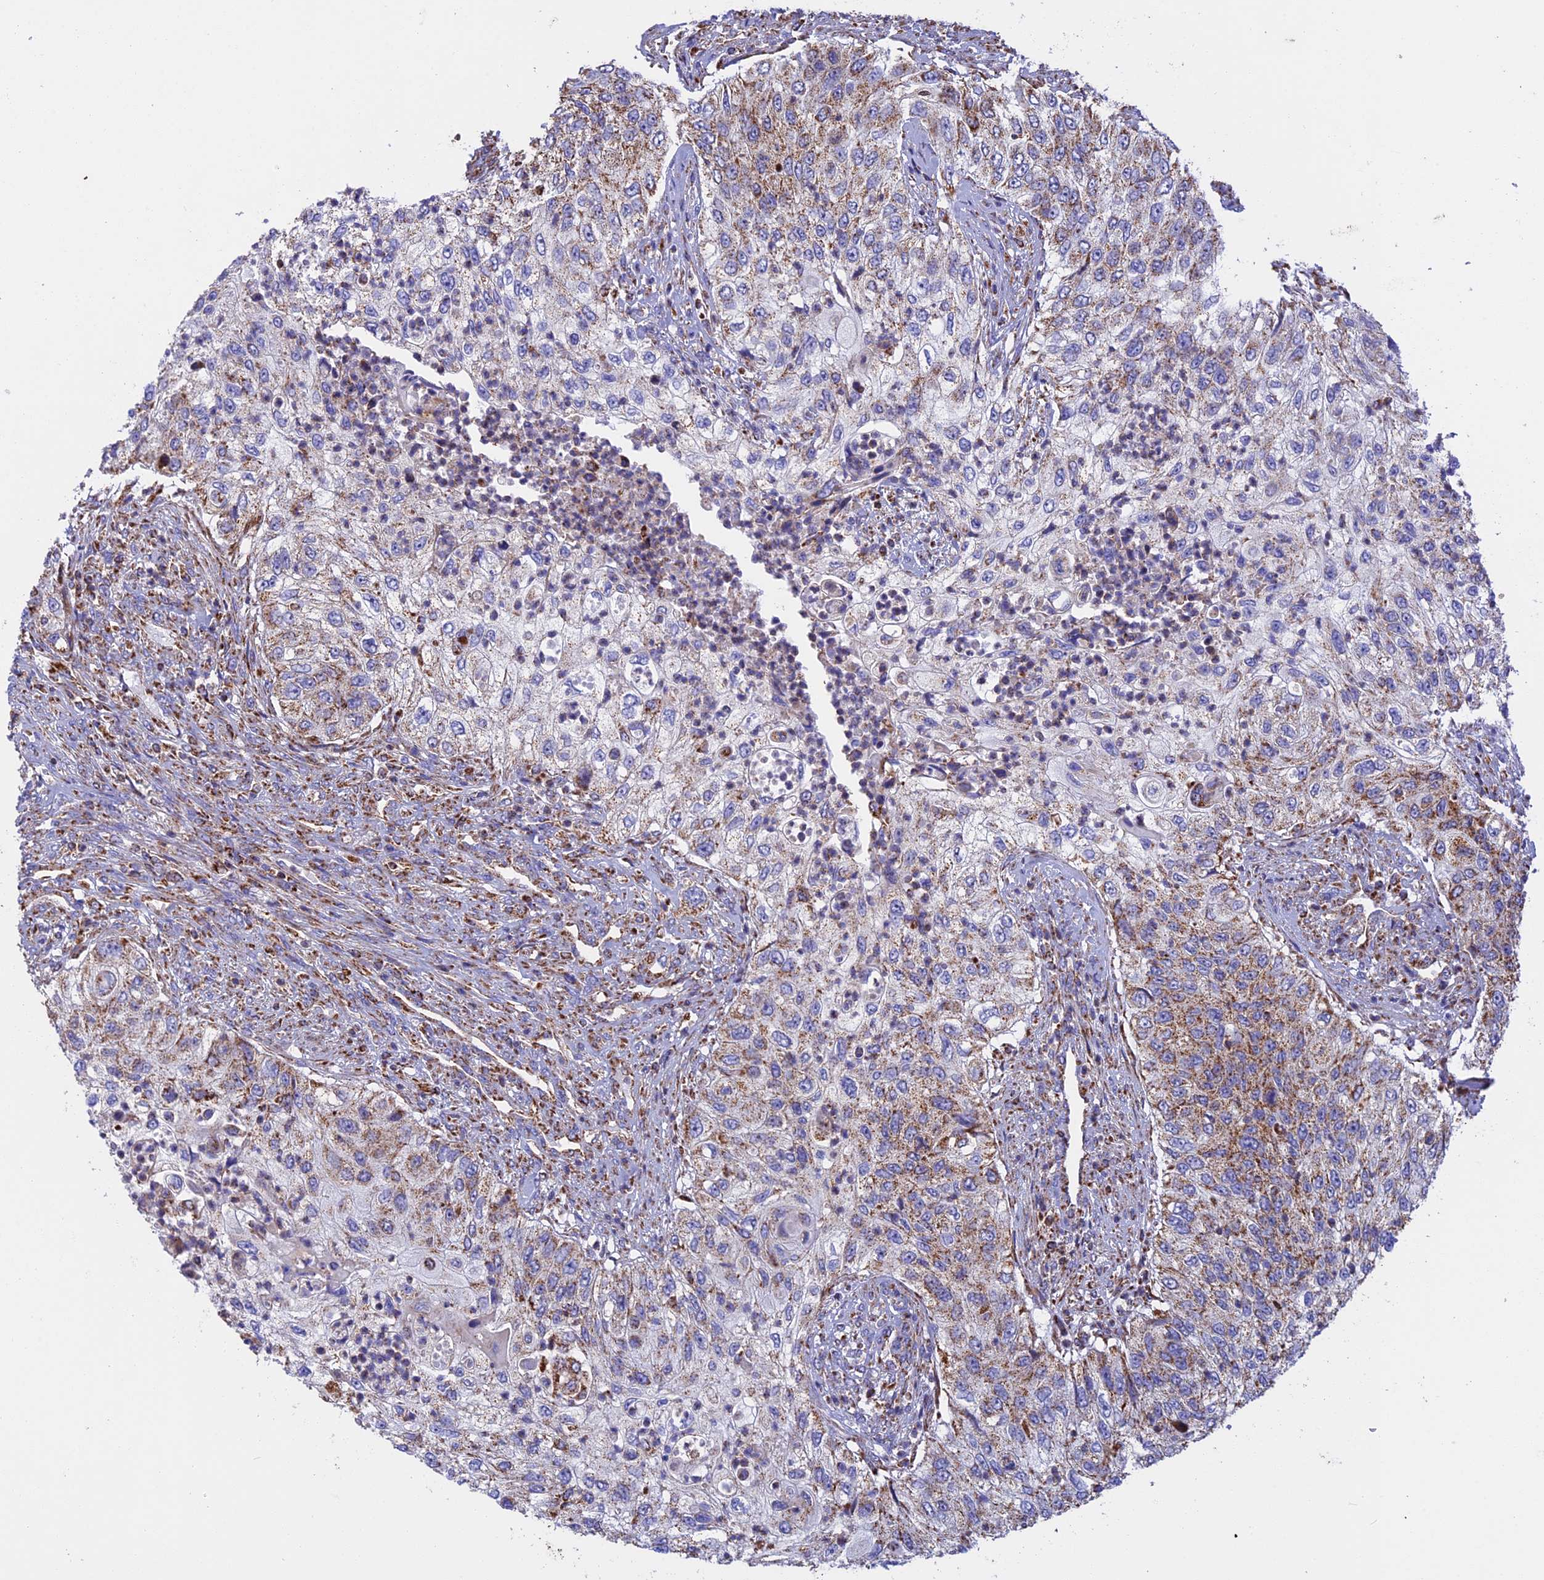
{"staining": {"intensity": "moderate", "quantity": "25%-75%", "location": "cytoplasmic/membranous"}, "tissue": "urothelial cancer", "cell_type": "Tumor cells", "image_type": "cancer", "snomed": [{"axis": "morphology", "description": "Urothelial carcinoma, High grade"}, {"axis": "topography", "description": "Urinary bladder"}], "caption": "The immunohistochemical stain shows moderate cytoplasmic/membranous positivity in tumor cells of high-grade urothelial carcinoma tissue.", "gene": "UQCRB", "patient": {"sex": "female", "age": 60}}